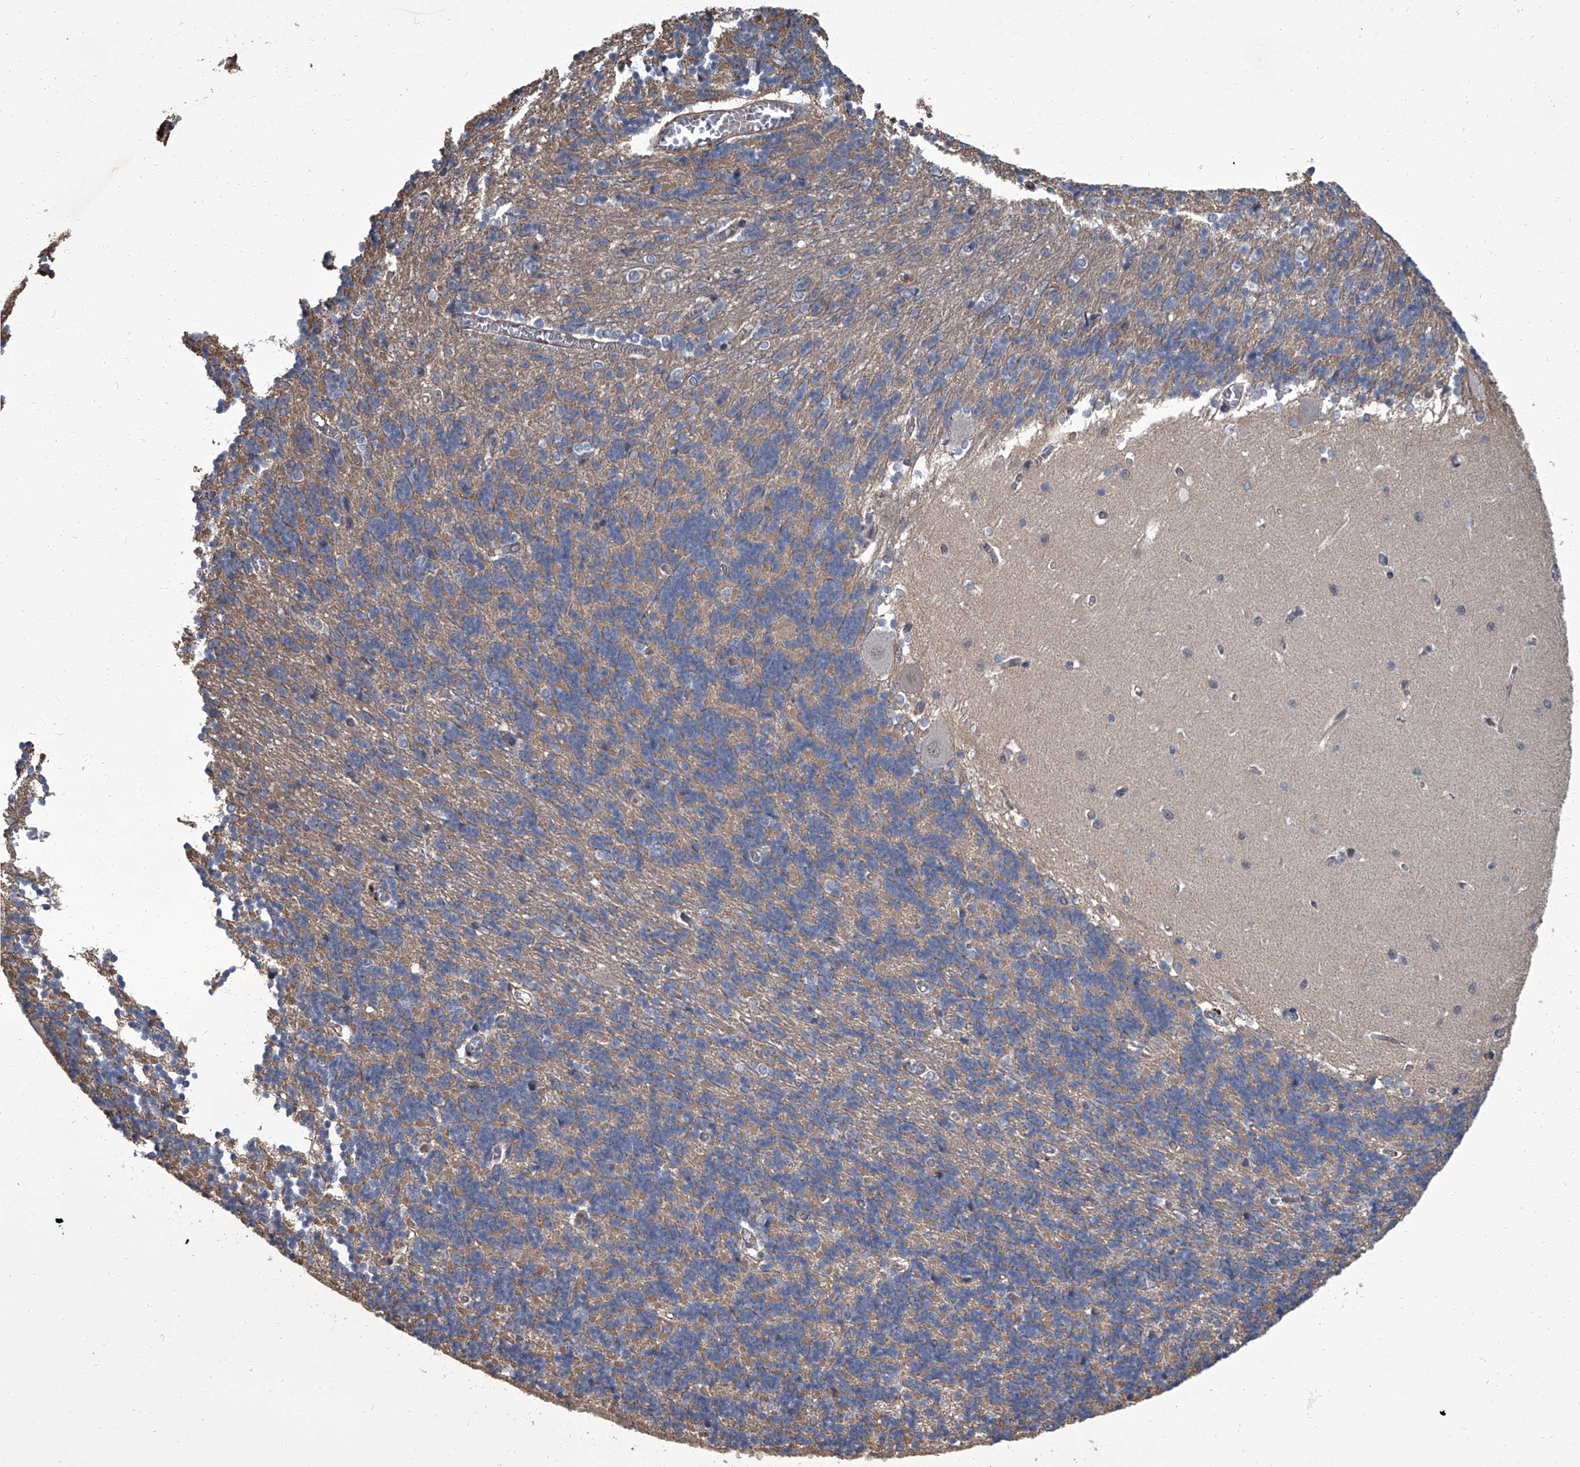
{"staining": {"intensity": "weak", "quantity": ">75%", "location": "cytoplasmic/membranous"}, "tissue": "cerebellum", "cell_type": "Cells in granular layer", "image_type": "normal", "snomed": [{"axis": "morphology", "description": "Normal tissue, NOS"}, {"axis": "topography", "description": "Cerebellum"}], "caption": "There is low levels of weak cytoplasmic/membranous staining in cells in granular layer of unremarkable cerebellum, as demonstrated by immunohistochemical staining (brown color).", "gene": "SIRT4", "patient": {"sex": "male", "age": 37}}